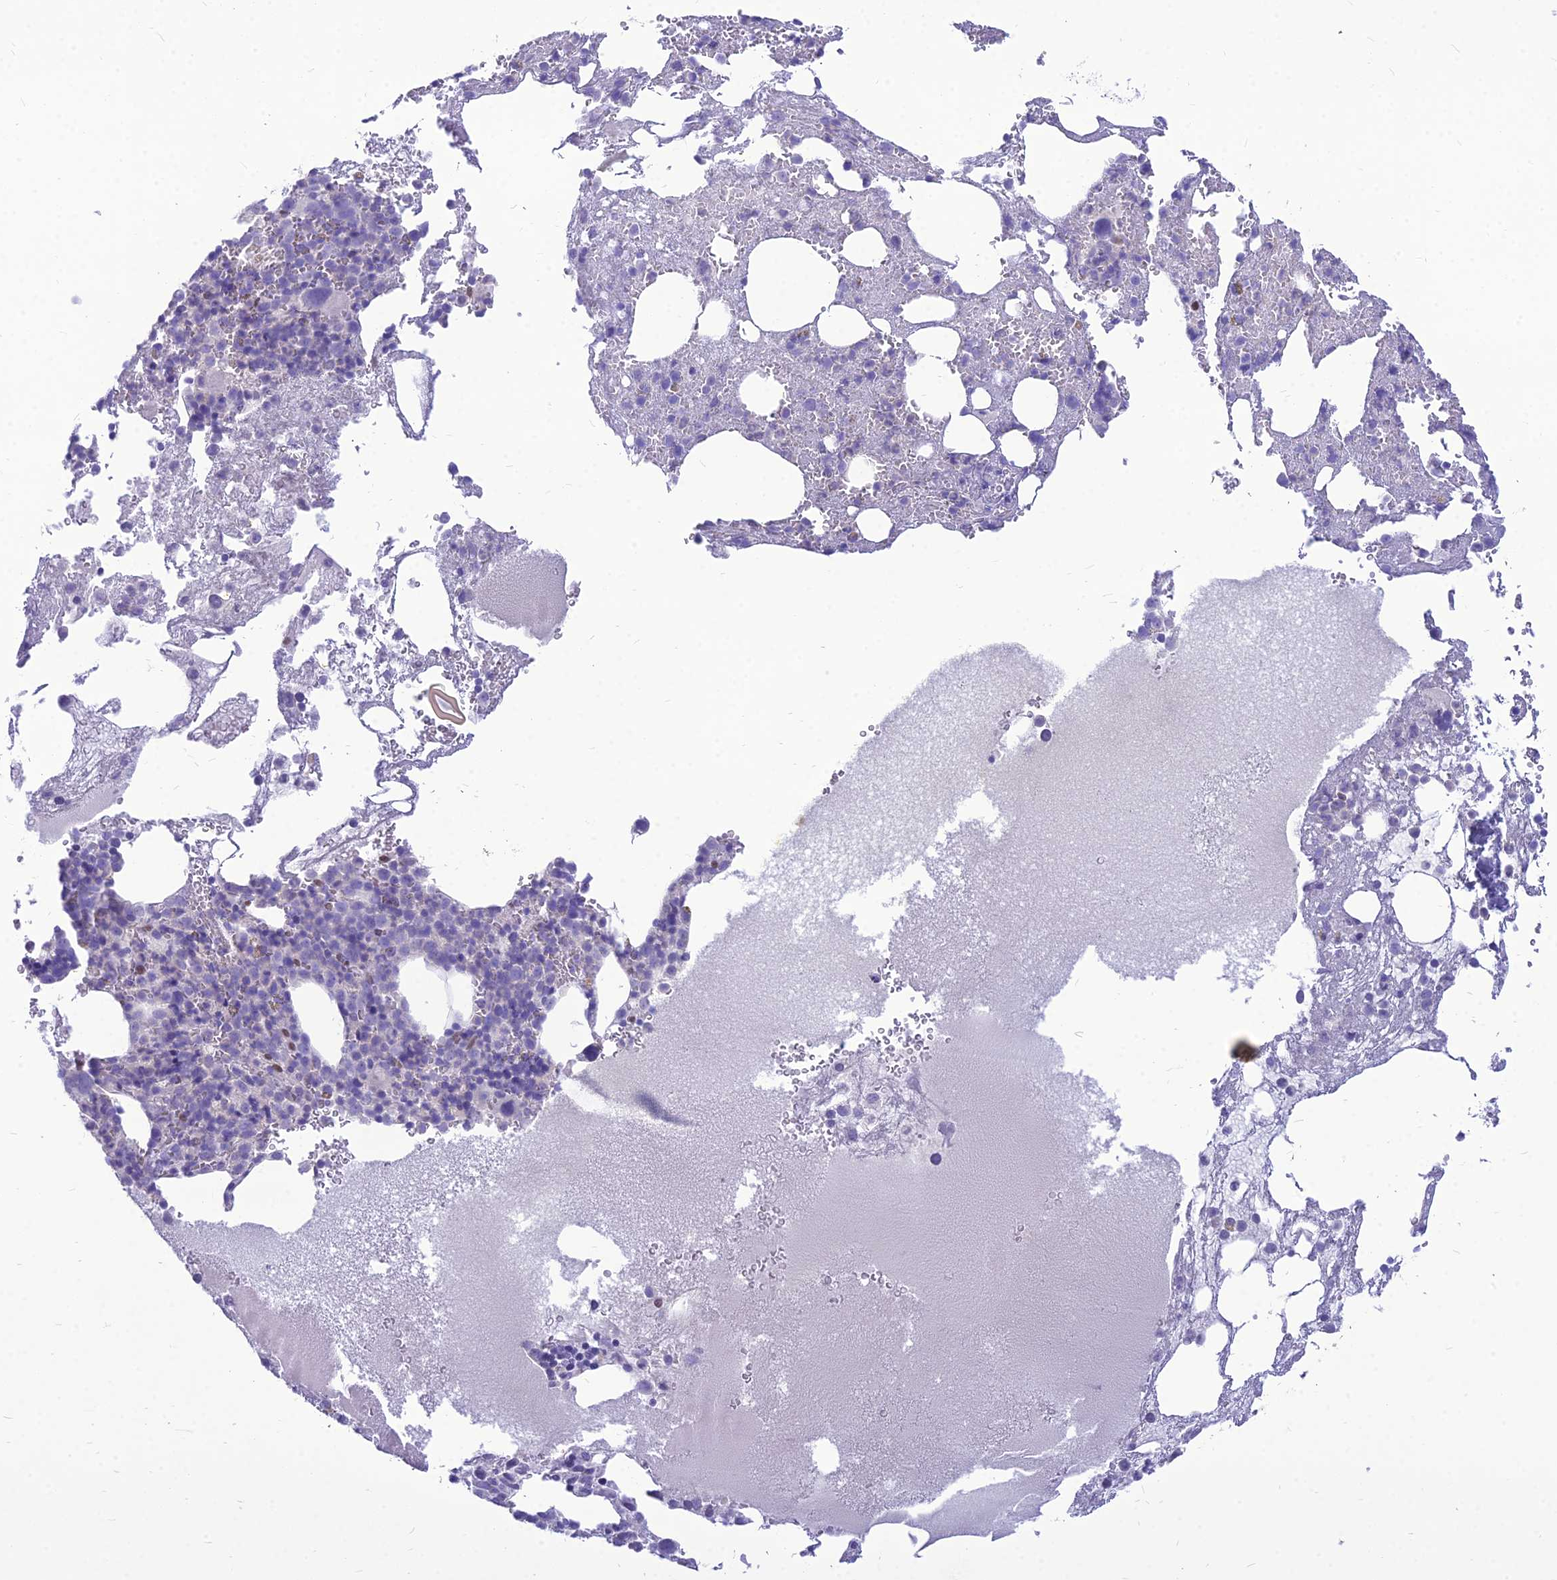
{"staining": {"intensity": "negative", "quantity": "none", "location": "none"}, "tissue": "bone marrow", "cell_type": "Hematopoietic cells", "image_type": "normal", "snomed": [{"axis": "morphology", "description": "Normal tissue, NOS"}, {"axis": "topography", "description": "Bone marrow"}], "caption": "Protein analysis of normal bone marrow reveals no significant staining in hematopoietic cells. The staining is performed using DAB (3,3'-diaminobenzidine) brown chromogen with nuclei counter-stained in using hematoxylin.", "gene": "NOVA2", "patient": {"sex": "male", "age": 61}}